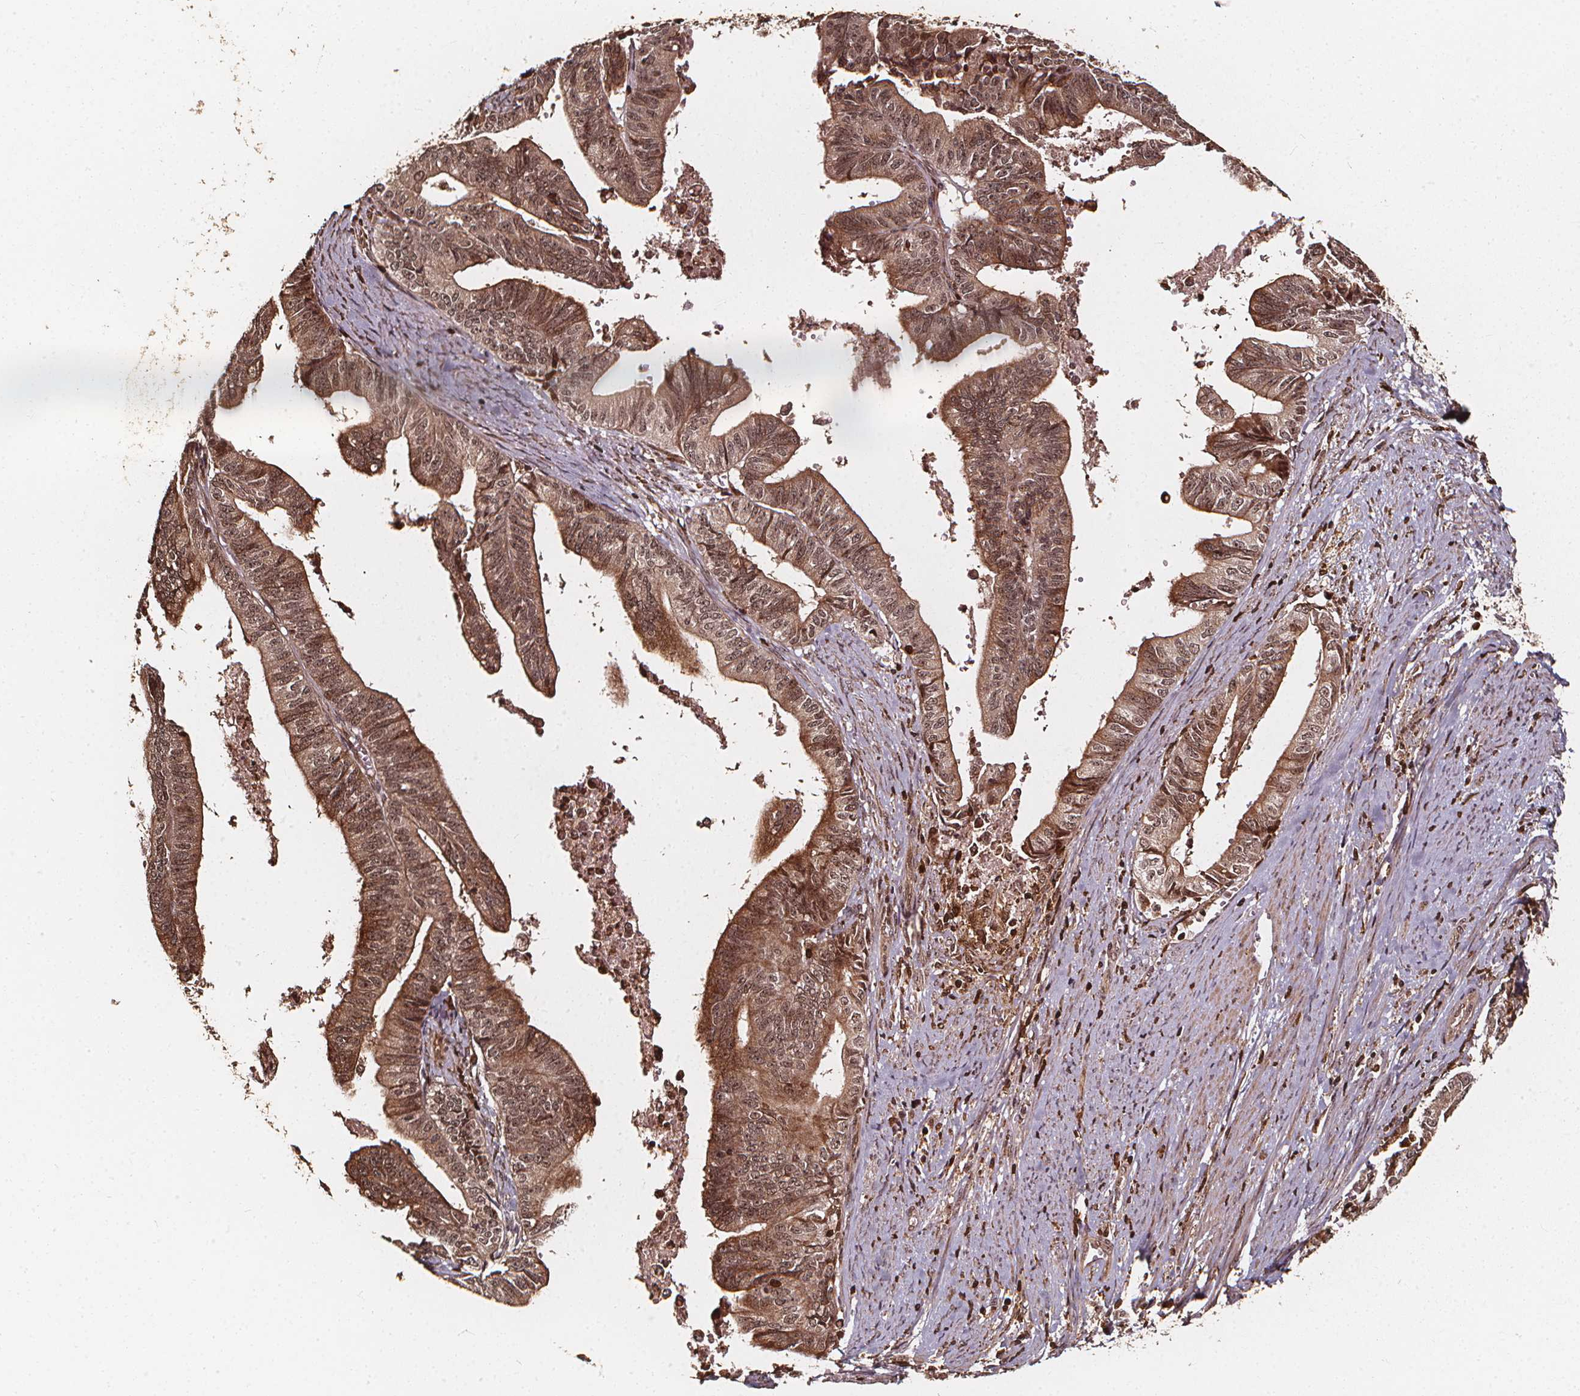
{"staining": {"intensity": "moderate", "quantity": ">75%", "location": "cytoplasmic/membranous,nuclear"}, "tissue": "endometrial cancer", "cell_type": "Tumor cells", "image_type": "cancer", "snomed": [{"axis": "morphology", "description": "Adenocarcinoma, NOS"}, {"axis": "topography", "description": "Endometrium"}], "caption": "Protein staining exhibits moderate cytoplasmic/membranous and nuclear expression in about >75% of tumor cells in endometrial adenocarcinoma.", "gene": "EXOSC9", "patient": {"sex": "female", "age": 65}}